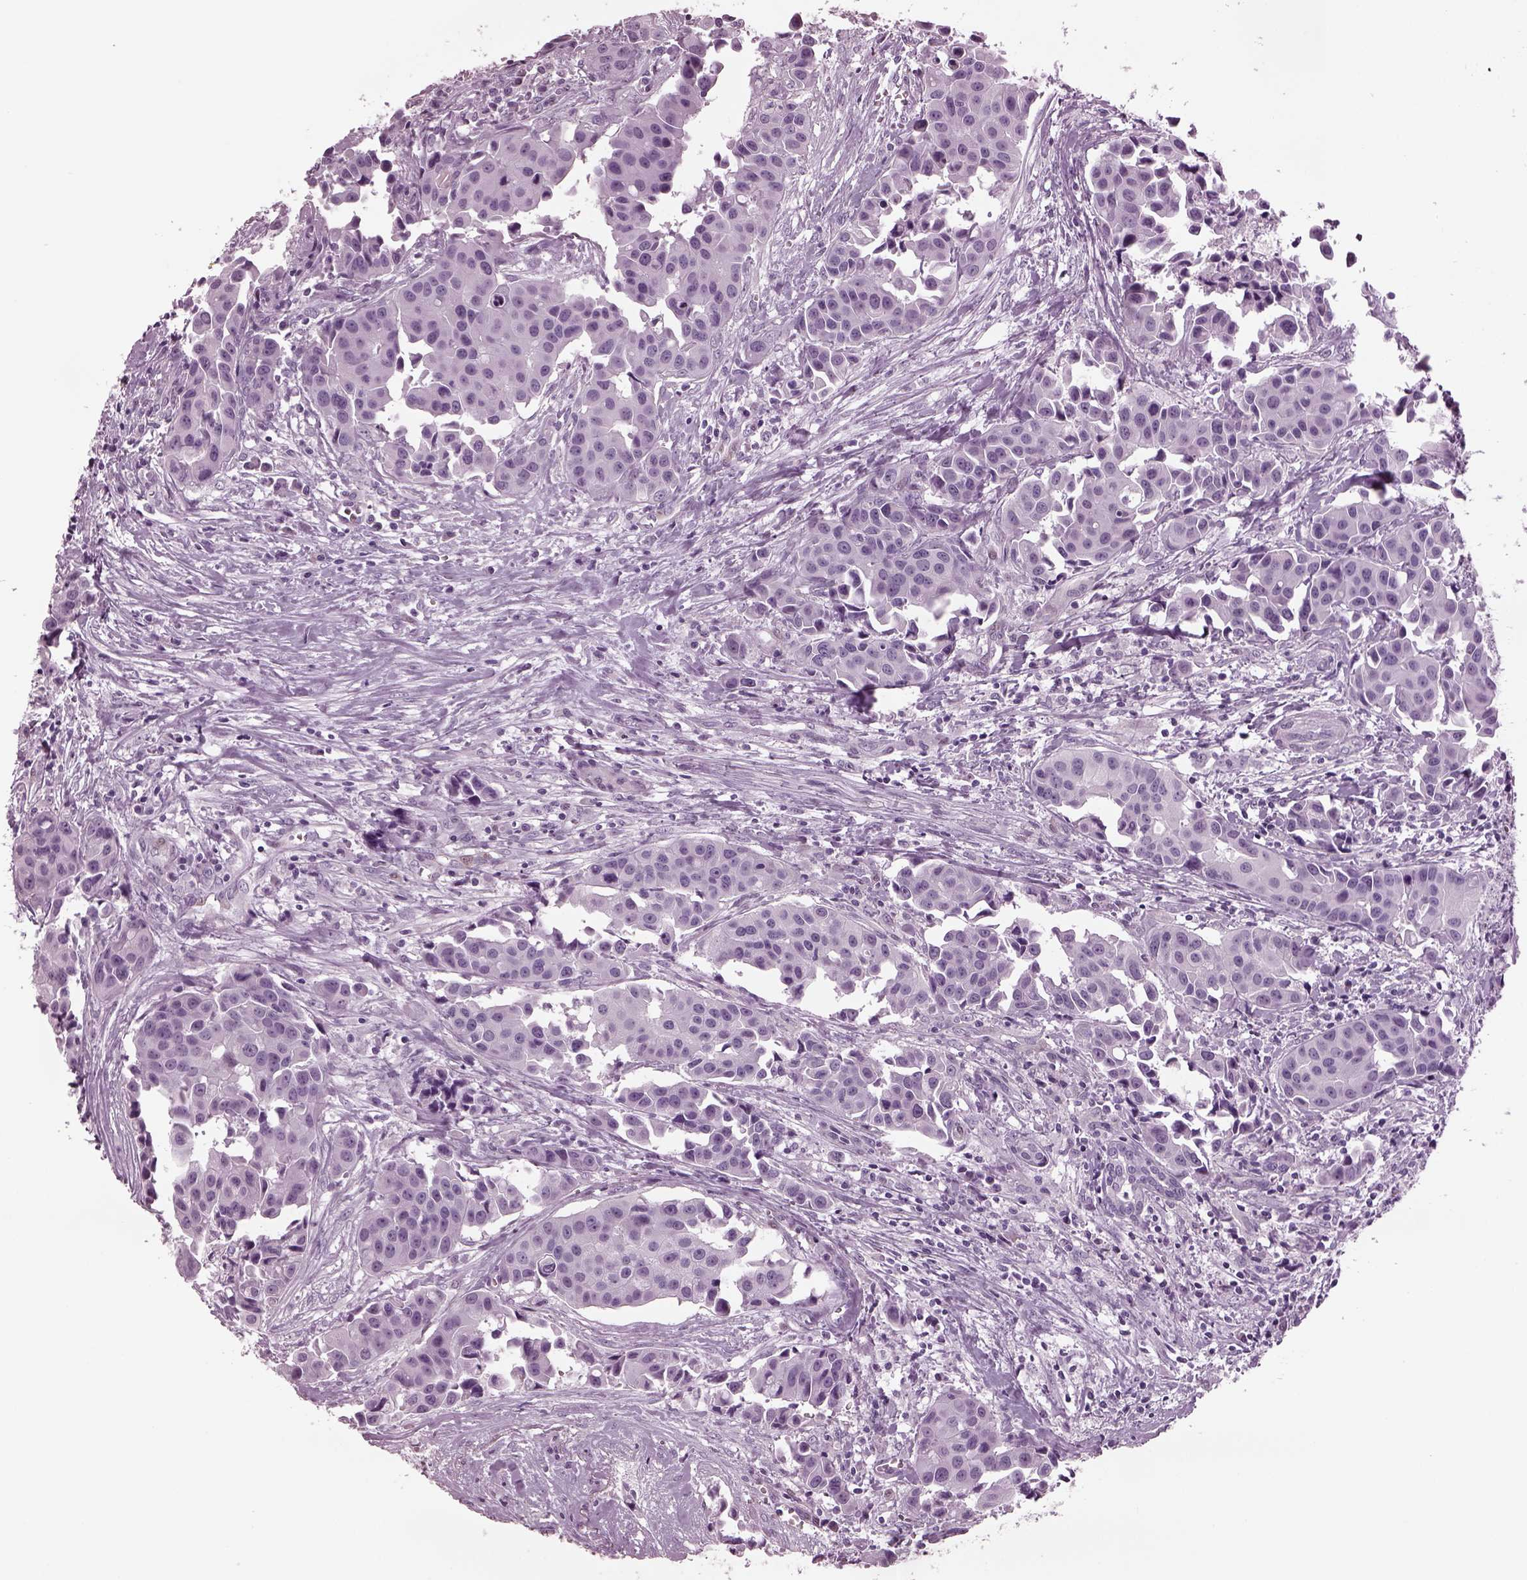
{"staining": {"intensity": "negative", "quantity": "none", "location": "none"}, "tissue": "head and neck cancer", "cell_type": "Tumor cells", "image_type": "cancer", "snomed": [{"axis": "morphology", "description": "Adenocarcinoma, NOS"}, {"axis": "topography", "description": "Head-Neck"}], "caption": "Head and neck cancer (adenocarcinoma) stained for a protein using IHC reveals no positivity tumor cells.", "gene": "TPPP2", "patient": {"sex": "male", "age": 76}}